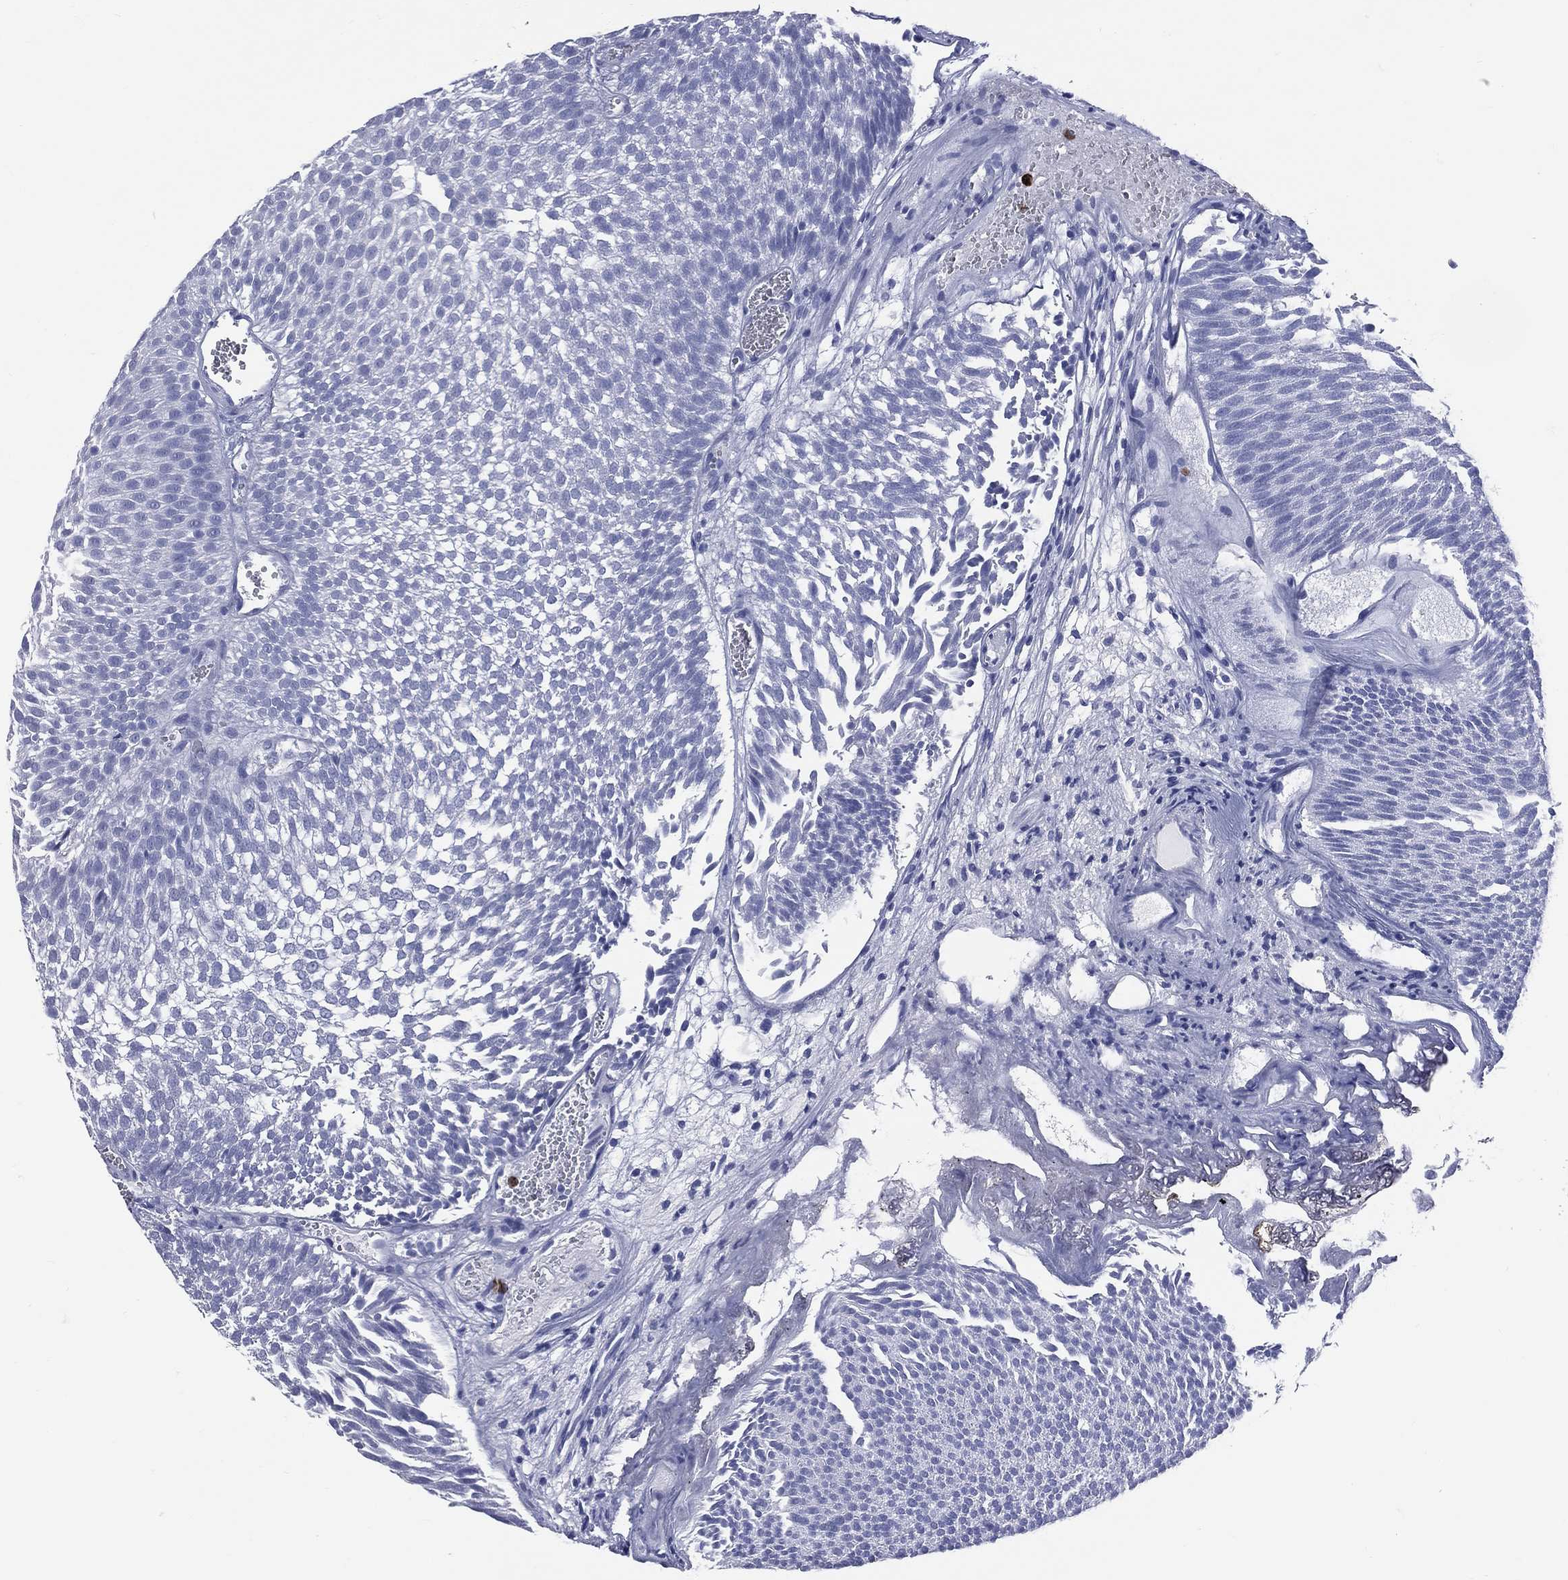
{"staining": {"intensity": "negative", "quantity": "none", "location": "none"}, "tissue": "urothelial cancer", "cell_type": "Tumor cells", "image_type": "cancer", "snomed": [{"axis": "morphology", "description": "Urothelial carcinoma, Low grade"}, {"axis": "topography", "description": "Urinary bladder"}], "caption": "DAB (3,3'-diaminobenzidine) immunohistochemical staining of low-grade urothelial carcinoma exhibits no significant positivity in tumor cells.", "gene": "PGLYRP1", "patient": {"sex": "male", "age": 52}}